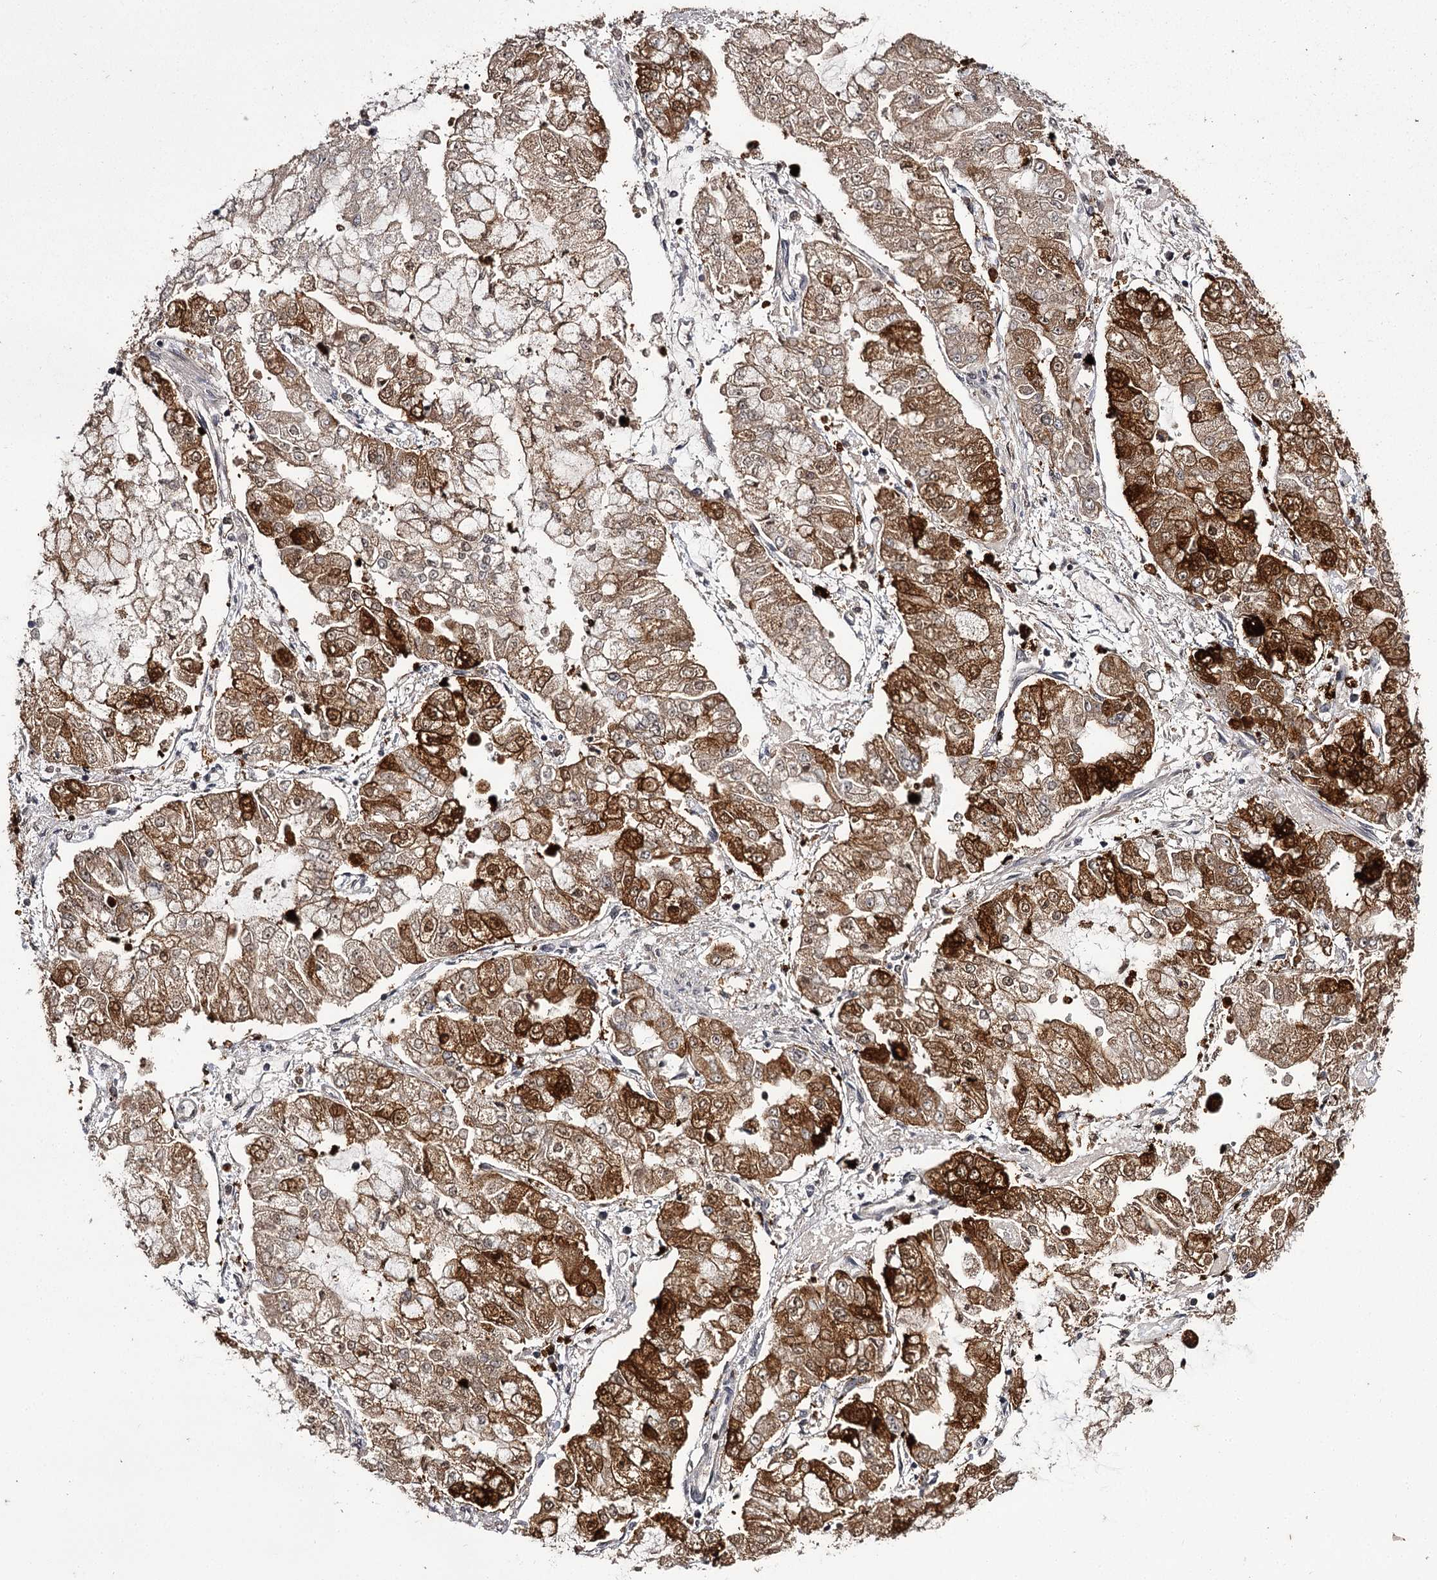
{"staining": {"intensity": "moderate", "quantity": "25%-75%", "location": "cytoplasmic/membranous"}, "tissue": "stomach cancer", "cell_type": "Tumor cells", "image_type": "cancer", "snomed": [{"axis": "morphology", "description": "Adenocarcinoma, NOS"}, {"axis": "topography", "description": "Stomach"}], "caption": "IHC of human adenocarcinoma (stomach) demonstrates medium levels of moderate cytoplasmic/membranous expression in approximately 25%-75% of tumor cells. (Stains: DAB in brown, nuclei in blue, Microscopy: brightfield microscopy at high magnification).", "gene": "SLC32A1", "patient": {"sex": "male", "age": 76}}